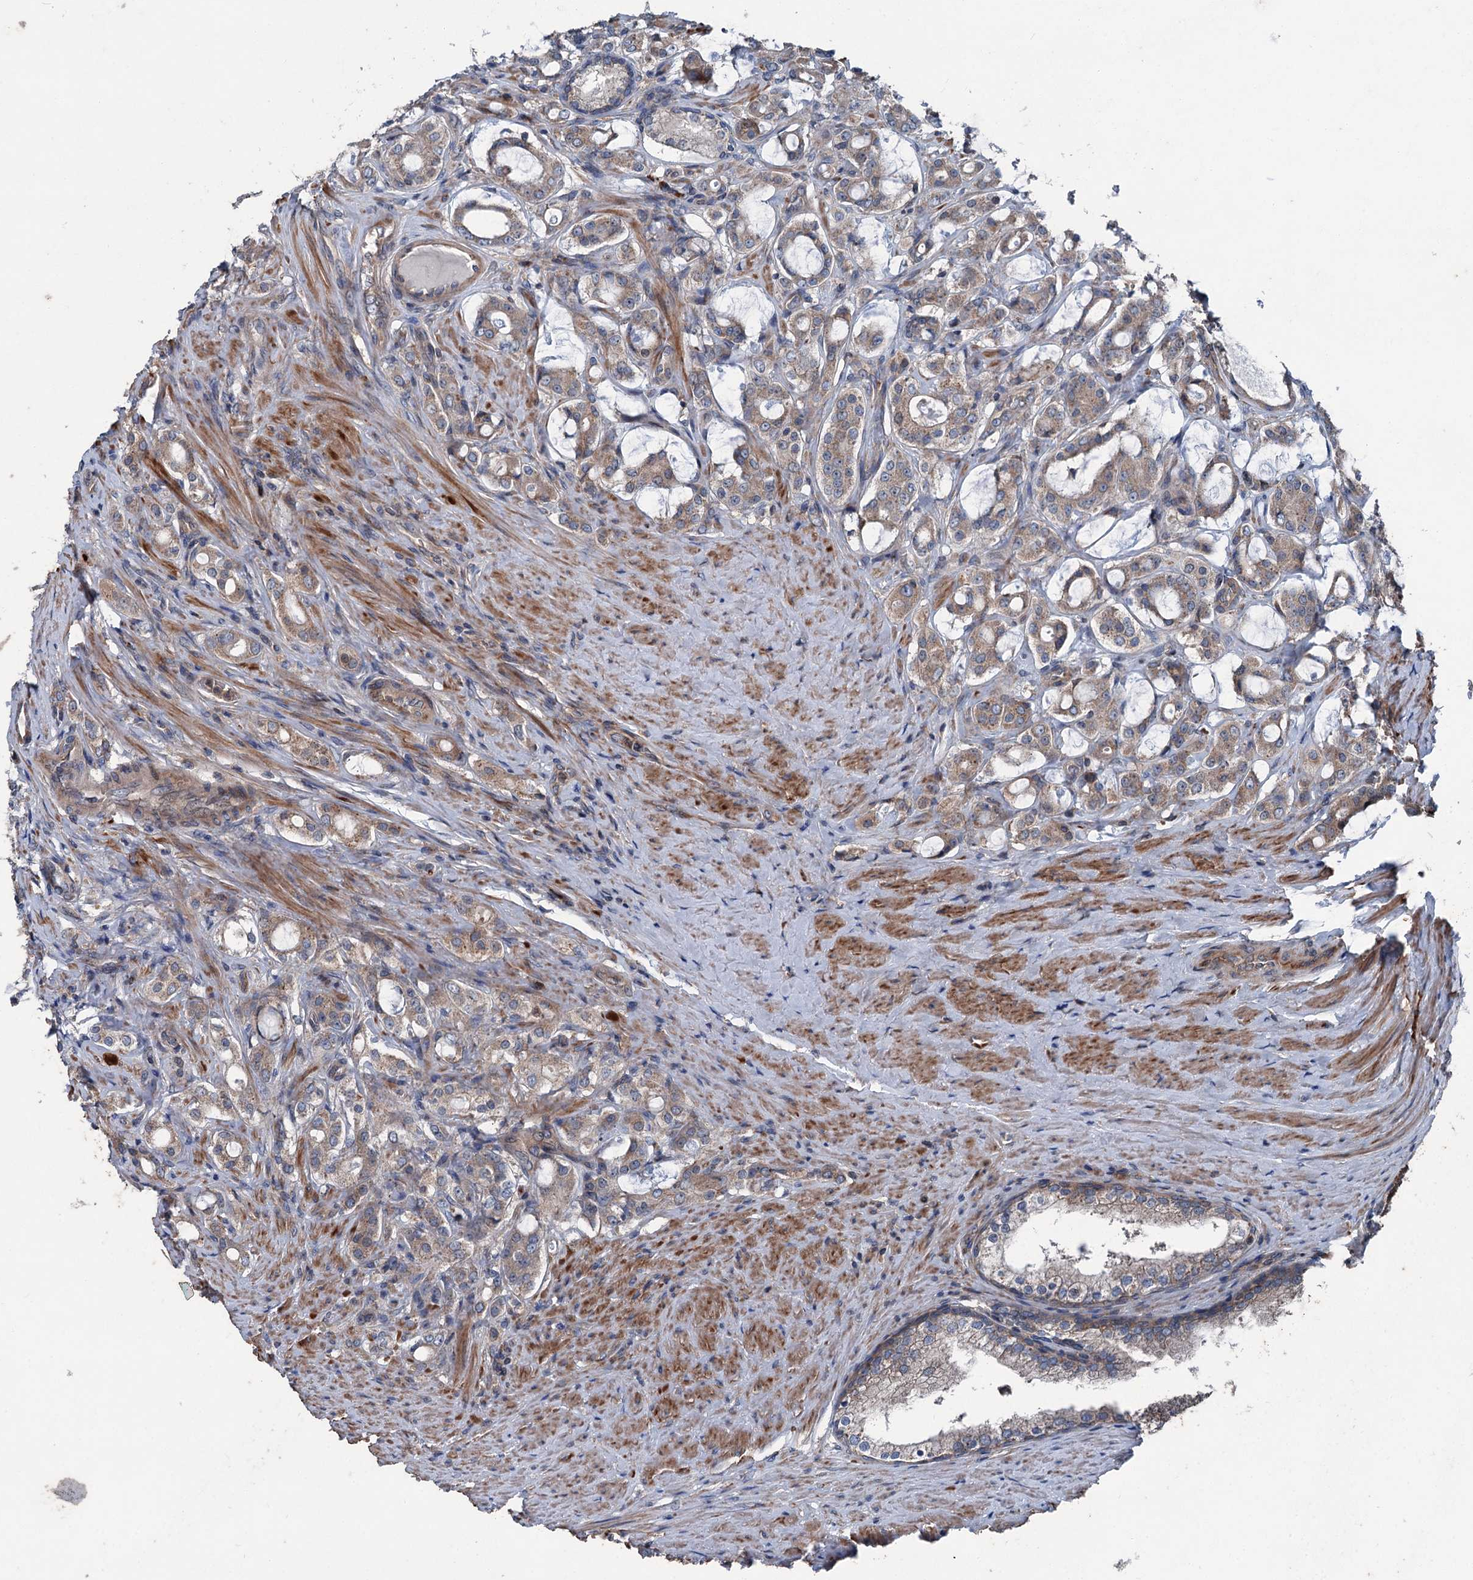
{"staining": {"intensity": "weak", "quantity": ">75%", "location": "cytoplasmic/membranous"}, "tissue": "prostate cancer", "cell_type": "Tumor cells", "image_type": "cancer", "snomed": [{"axis": "morphology", "description": "Adenocarcinoma, High grade"}, {"axis": "topography", "description": "Prostate"}], "caption": "Human prostate cancer (high-grade adenocarcinoma) stained with a brown dye demonstrates weak cytoplasmic/membranous positive positivity in approximately >75% of tumor cells.", "gene": "RUFY1", "patient": {"sex": "male", "age": 63}}